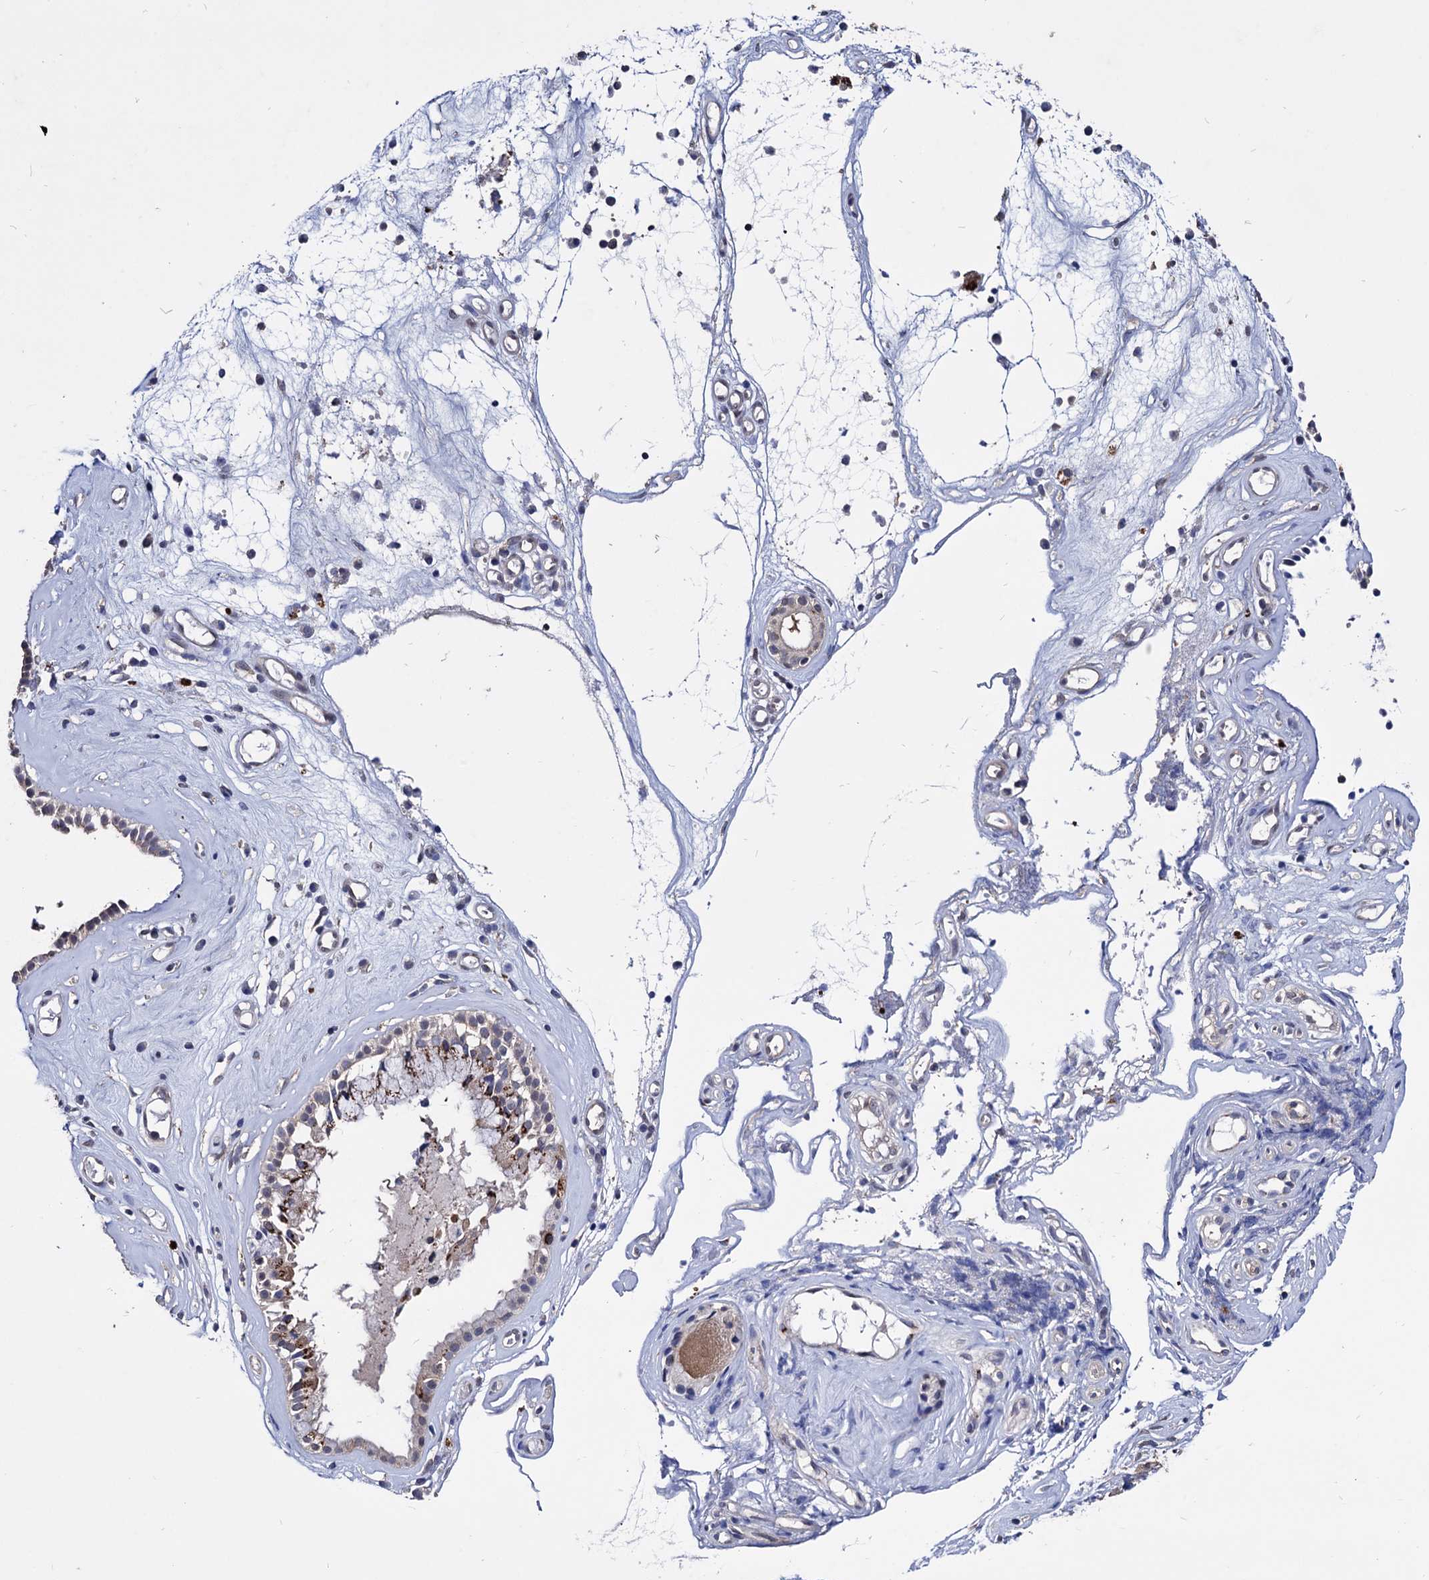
{"staining": {"intensity": "strong", "quantity": ">75%", "location": "cytoplasmic/membranous"}, "tissue": "nasopharynx", "cell_type": "Respiratory epithelial cells", "image_type": "normal", "snomed": [{"axis": "morphology", "description": "Normal tissue, NOS"}, {"axis": "morphology", "description": "Inflammation, NOS"}, {"axis": "topography", "description": "Nasopharynx"}], "caption": "A histopathology image of human nasopharynx stained for a protein reveals strong cytoplasmic/membranous brown staining in respiratory epithelial cells.", "gene": "ESD", "patient": {"sex": "male", "age": 29}}